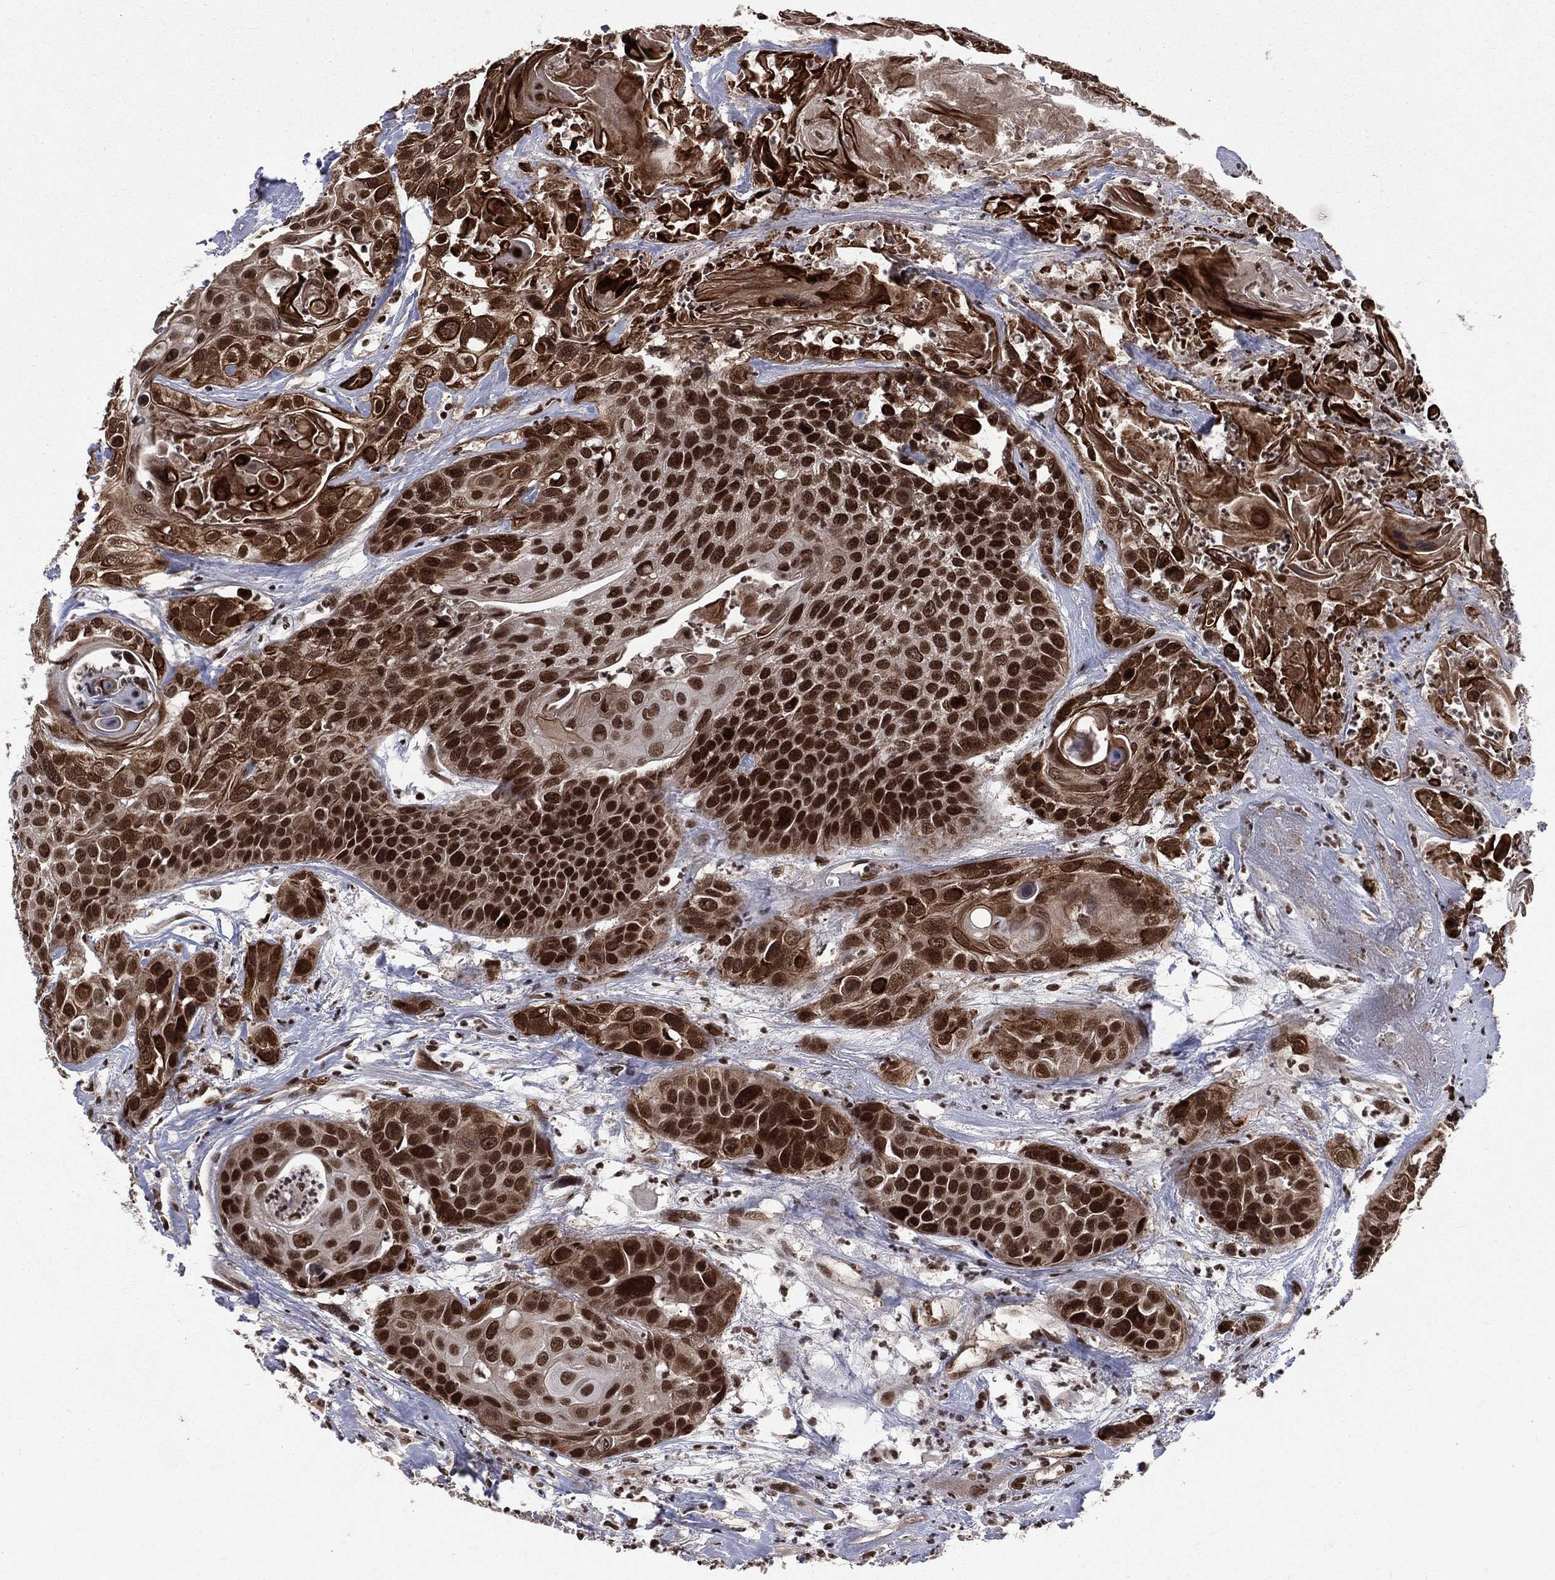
{"staining": {"intensity": "strong", "quantity": ">75%", "location": "nuclear"}, "tissue": "head and neck cancer", "cell_type": "Tumor cells", "image_type": "cancer", "snomed": [{"axis": "morphology", "description": "Squamous cell carcinoma, NOS"}, {"axis": "topography", "description": "Oral tissue"}, {"axis": "topography", "description": "Head-Neck"}], "caption": "Head and neck cancer stained with a brown dye shows strong nuclear positive expression in about >75% of tumor cells.", "gene": "SMC3", "patient": {"sex": "male", "age": 56}}